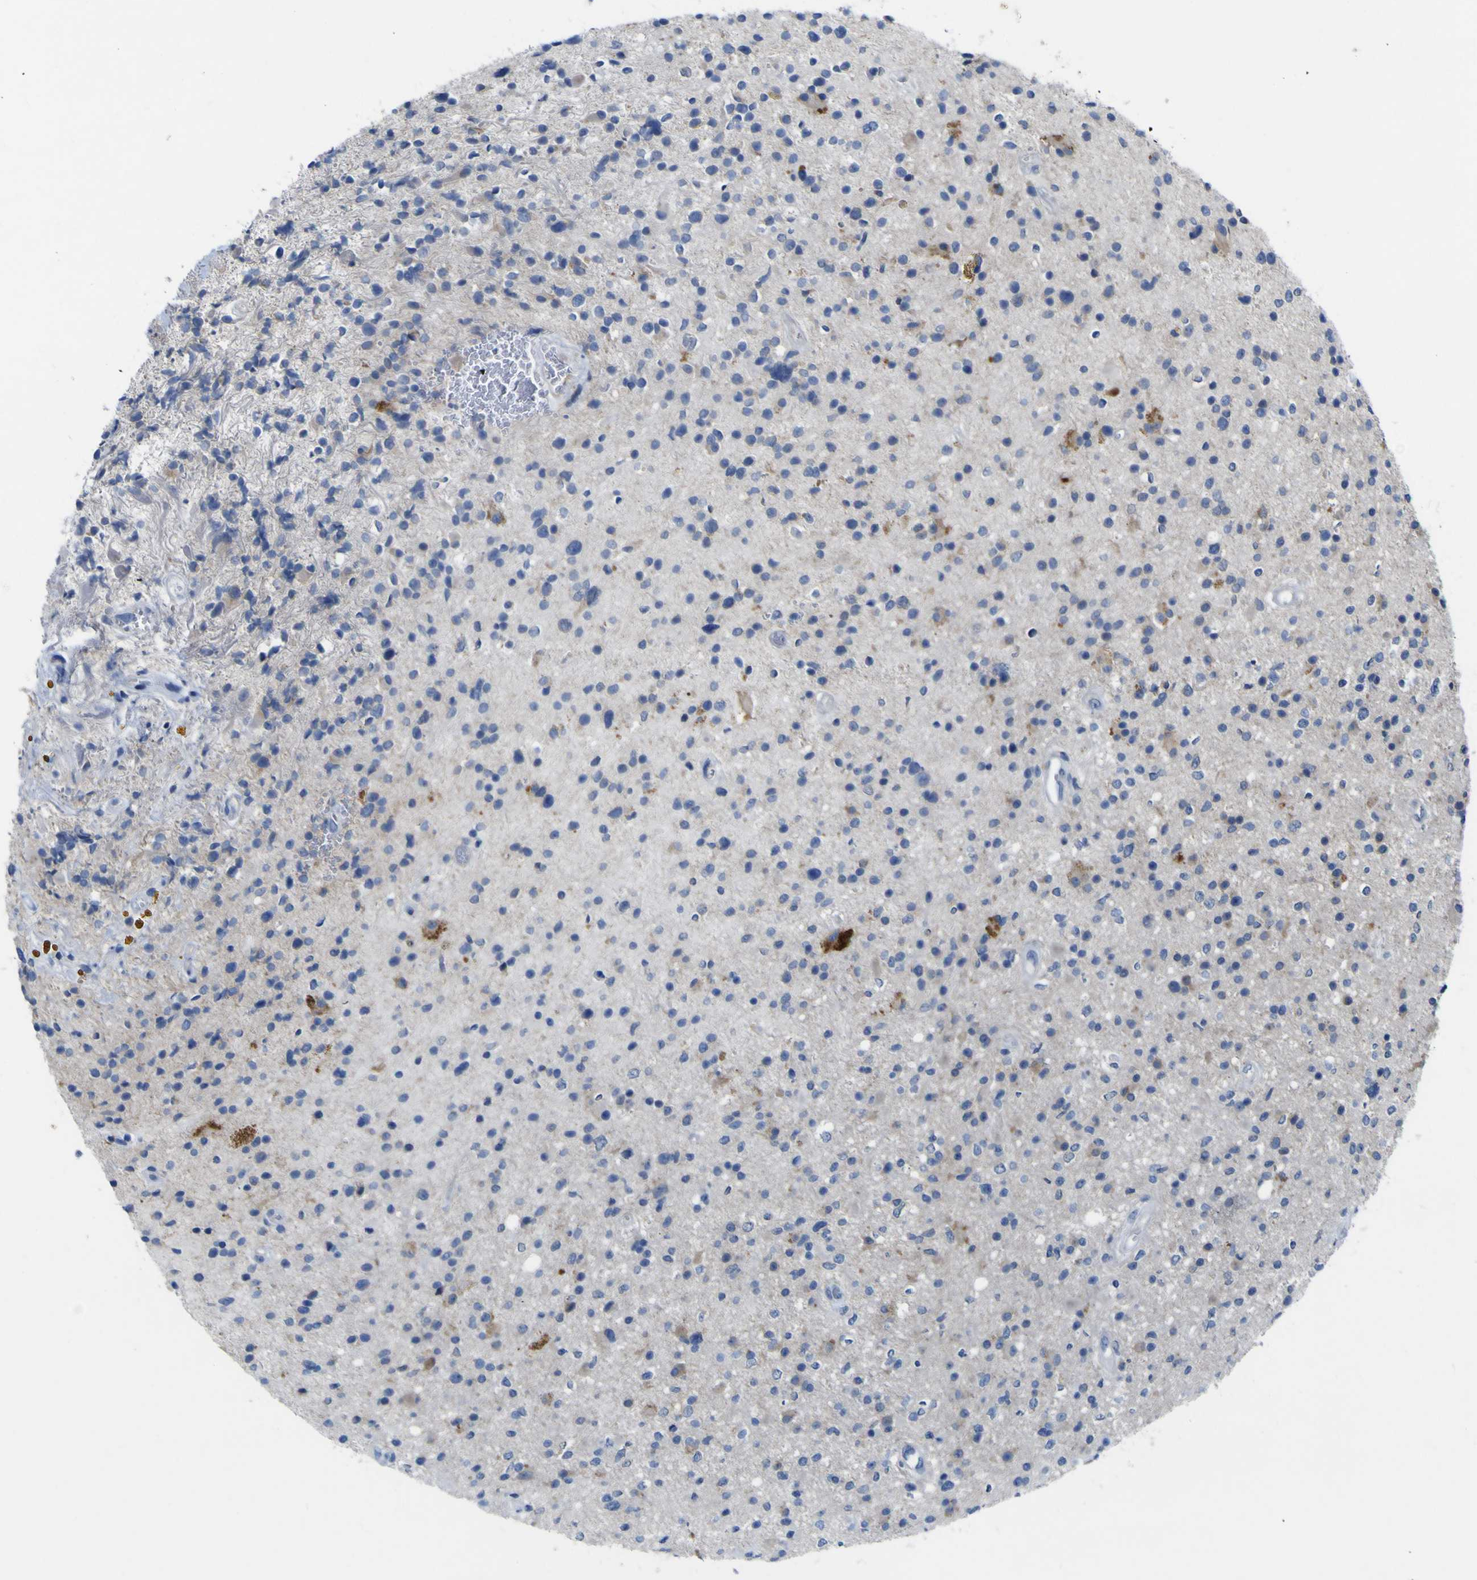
{"staining": {"intensity": "weak", "quantity": "<25%", "location": "cytoplasmic/membranous"}, "tissue": "glioma", "cell_type": "Tumor cells", "image_type": "cancer", "snomed": [{"axis": "morphology", "description": "Glioma, malignant, High grade"}, {"axis": "topography", "description": "Brain"}], "caption": "Tumor cells are negative for protein expression in human glioma. (DAB (3,3'-diaminobenzidine) immunohistochemistry (IHC) with hematoxylin counter stain).", "gene": "NAV1", "patient": {"sex": "male", "age": 33}}